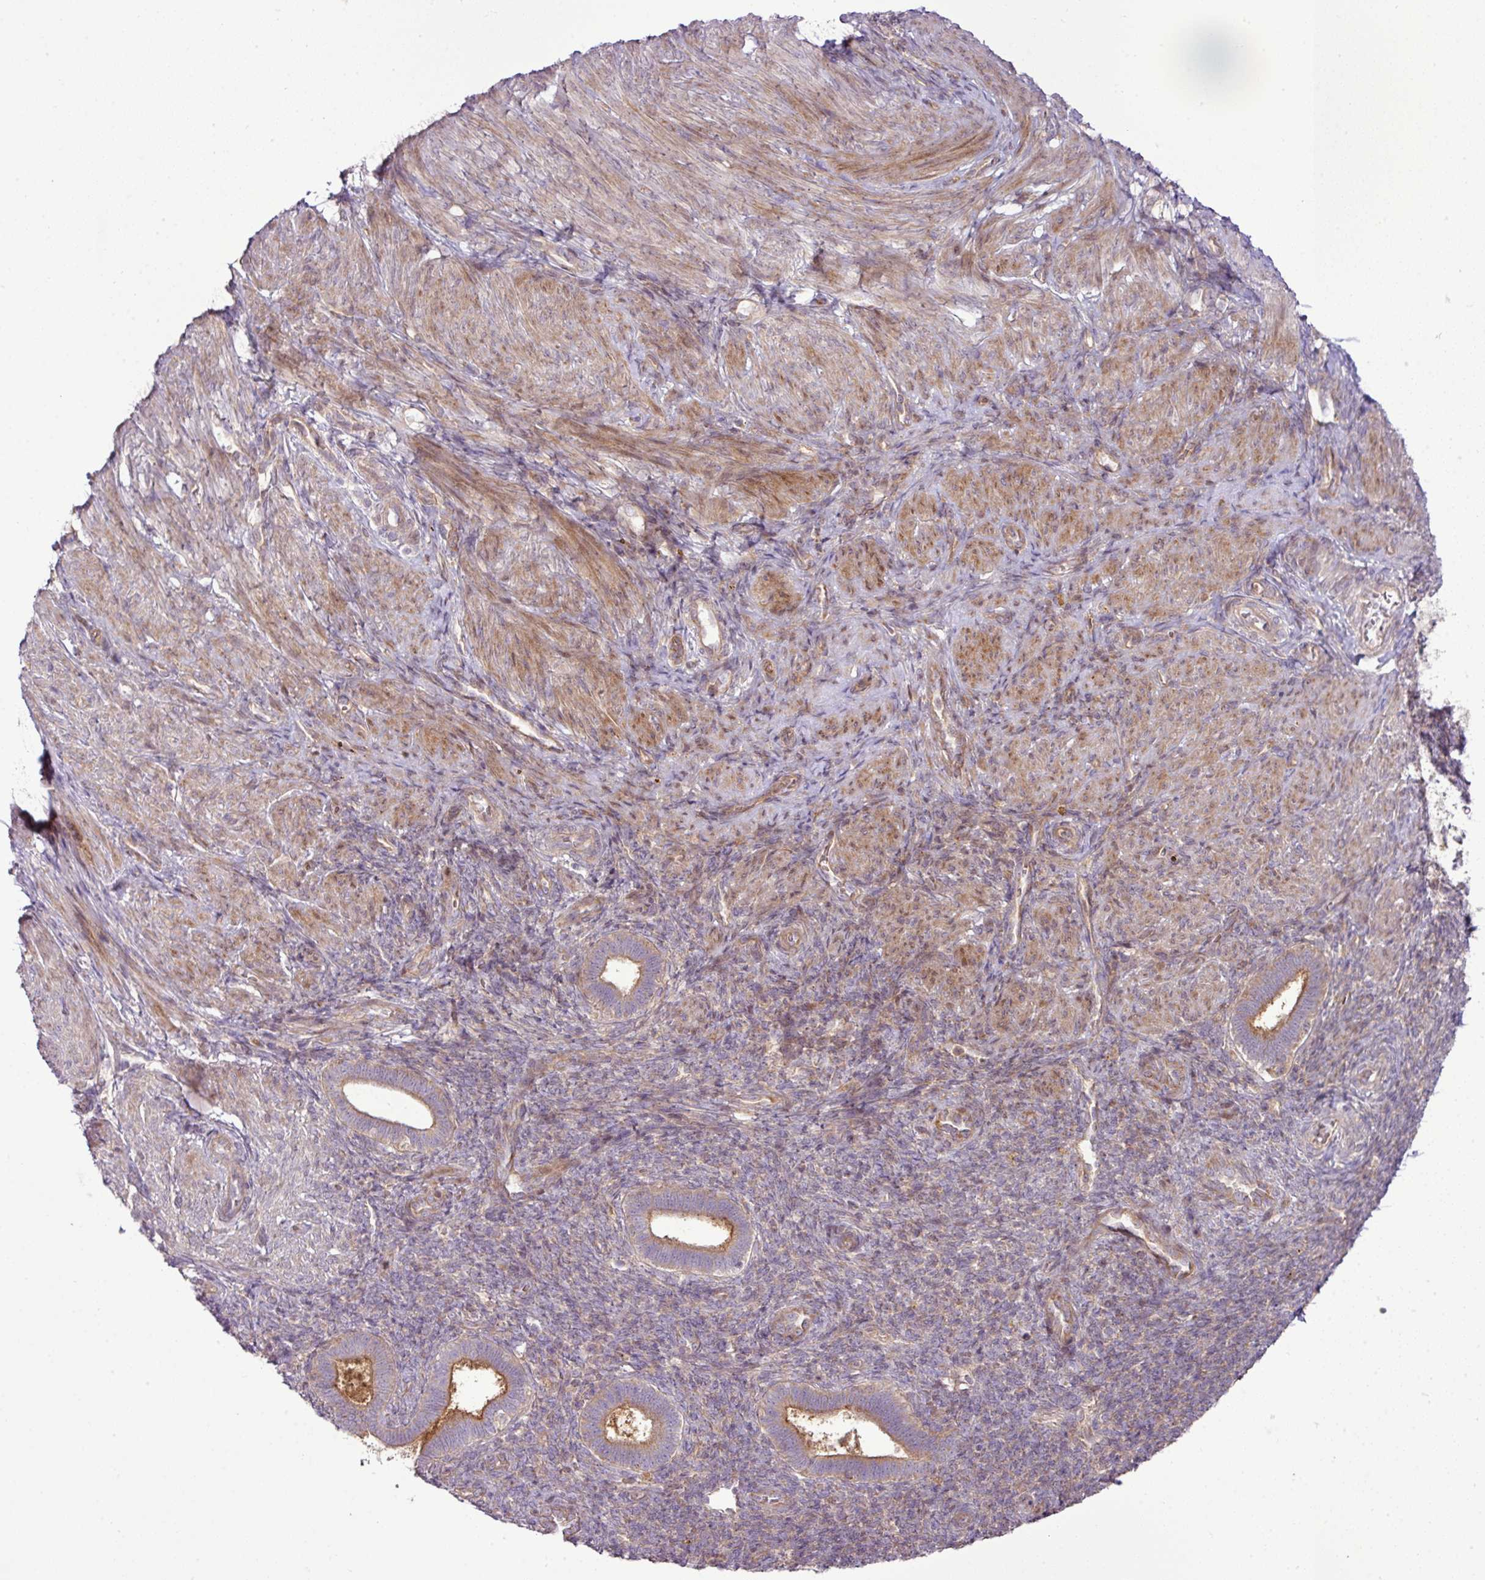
{"staining": {"intensity": "negative", "quantity": "none", "location": "none"}, "tissue": "endometrium", "cell_type": "Cells in endometrial stroma", "image_type": "normal", "snomed": [{"axis": "morphology", "description": "Normal tissue, NOS"}, {"axis": "topography", "description": "Endometrium"}], "caption": "Immunohistochemical staining of normal human endometrium reveals no significant positivity in cells in endometrial stroma. (Immunohistochemistry (ihc), brightfield microscopy, high magnification).", "gene": "COX18", "patient": {"sex": "female", "age": 34}}